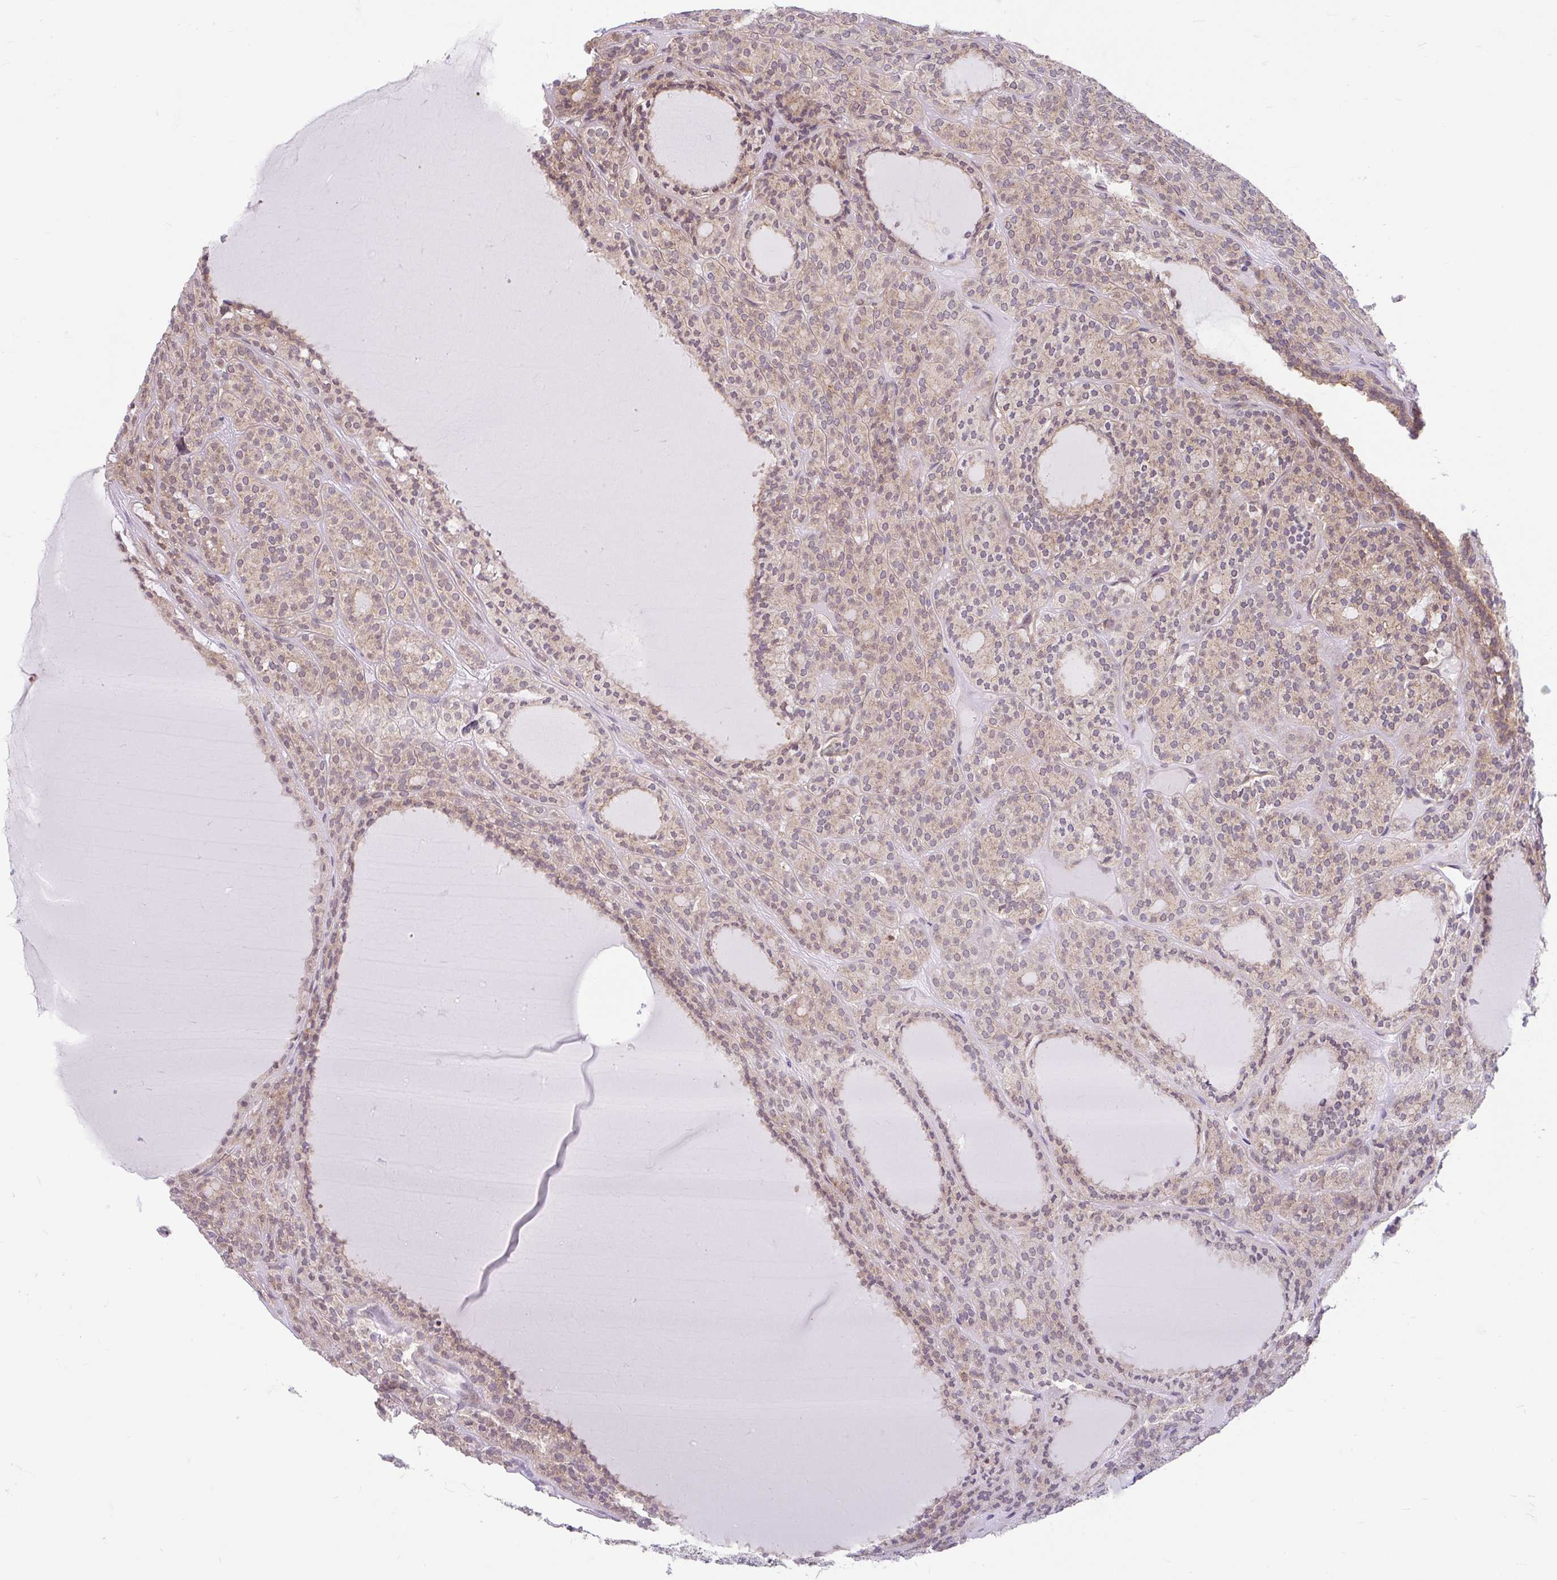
{"staining": {"intensity": "moderate", "quantity": "25%-75%", "location": "cytoplasmic/membranous,nuclear"}, "tissue": "thyroid cancer", "cell_type": "Tumor cells", "image_type": "cancer", "snomed": [{"axis": "morphology", "description": "Follicular adenoma carcinoma, NOS"}, {"axis": "topography", "description": "Thyroid gland"}], "caption": "Thyroid follicular adenoma carcinoma was stained to show a protein in brown. There is medium levels of moderate cytoplasmic/membranous and nuclear positivity in about 25%-75% of tumor cells.", "gene": "RALBP1", "patient": {"sex": "female", "age": 63}}